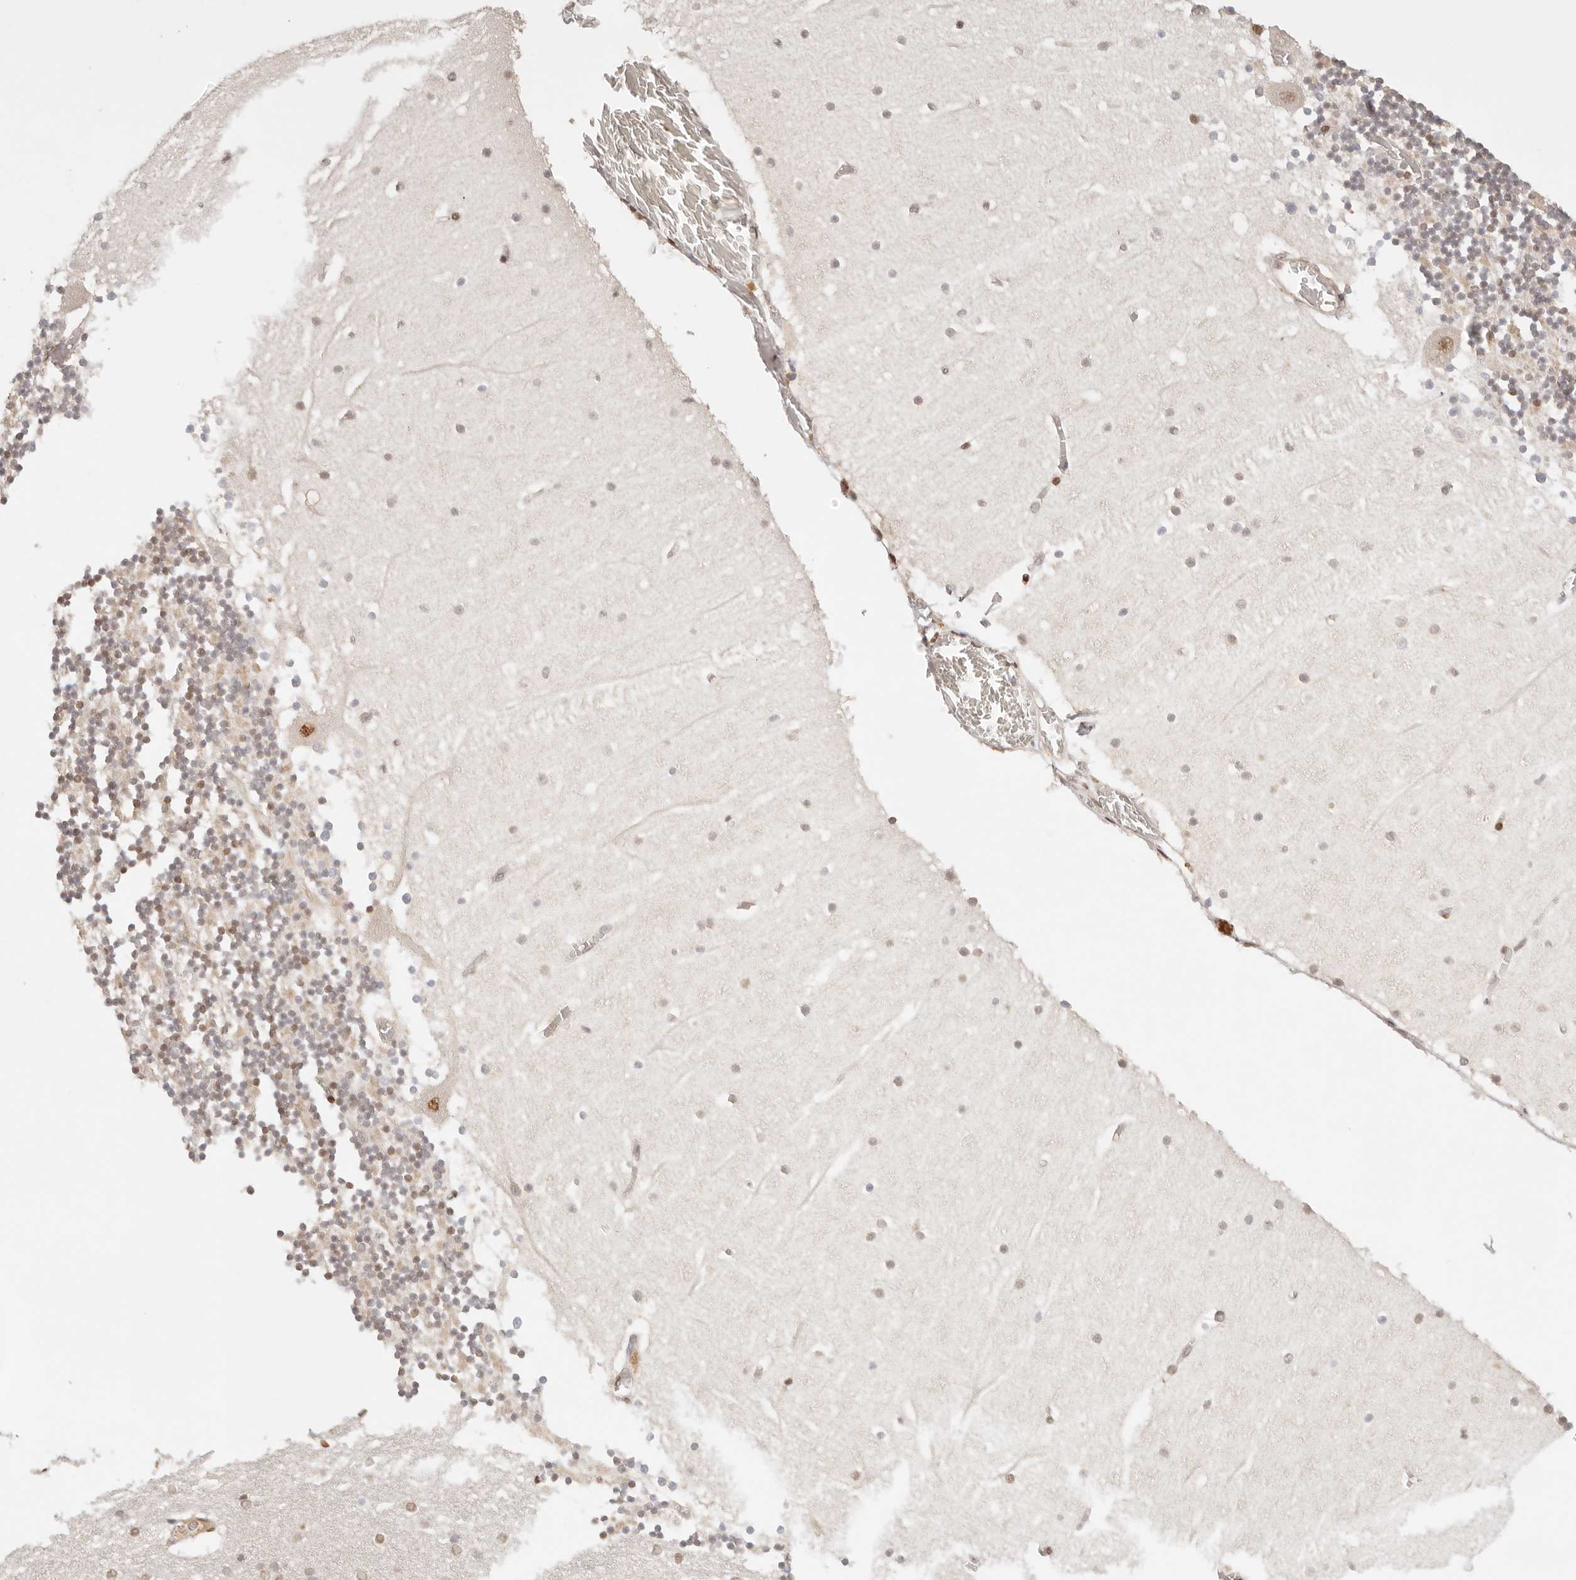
{"staining": {"intensity": "moderate", "quantity": "25%-75%", "location": "nuclear"}, "tissue": "cerebellum", "cell_type": "Cells in granular layer", "image_type": "normal", "snomed": [{"axis": "morphology", "description": "Normal tissue, NOS"}, {"axis": "topography", "description": "Cerebellum"}], "caption": "Protein analysis of unremarkable cerebellum shows moderate nuclear staining in about 25%-75% of cells in granular layer. The staining is performed using DAB (3,3'-diaminobenzidine) brown chromogen to label protein expression. The nuclei are counter-stained blue using hematoxylin.", "gene": "HOXC5", "patient": {"sex": "female", "age": 28}}